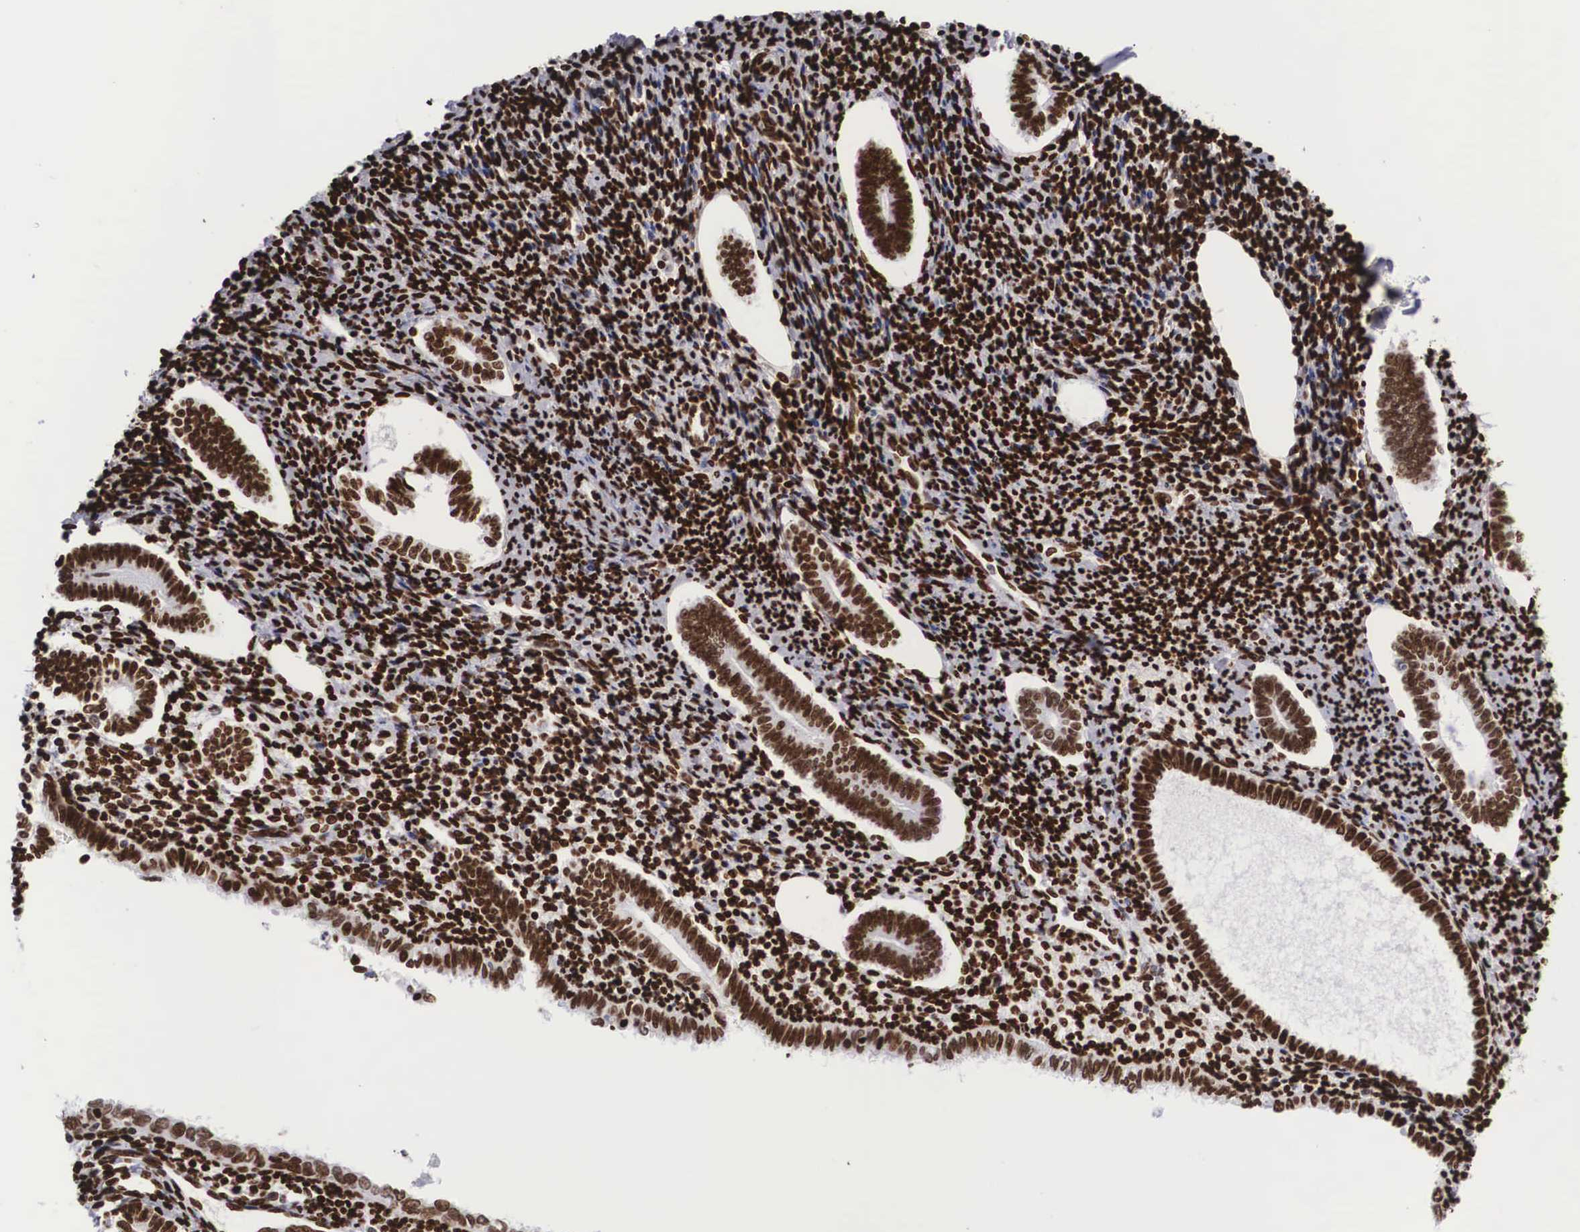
{"staining": {"intensity": "strong", "quantity": ">75%", "location": "nuclear"}, "tissue": "endometrium", "cell_type": "Cells in endometrial stroma", "image_type": "normal", "snomed": [{"axis": "morphology", "description": "Normal tissue, NOS"}, {"axis": "topography", "description": "Endometrium"}], "caption": "Normal endometrium demonstrates strong nuclear expression in about >75% of cells in endometrial stroma, visualized by immunohistochemistry.", "gene": "MECP2", "patient": {"sex": "female", "age": 52}}